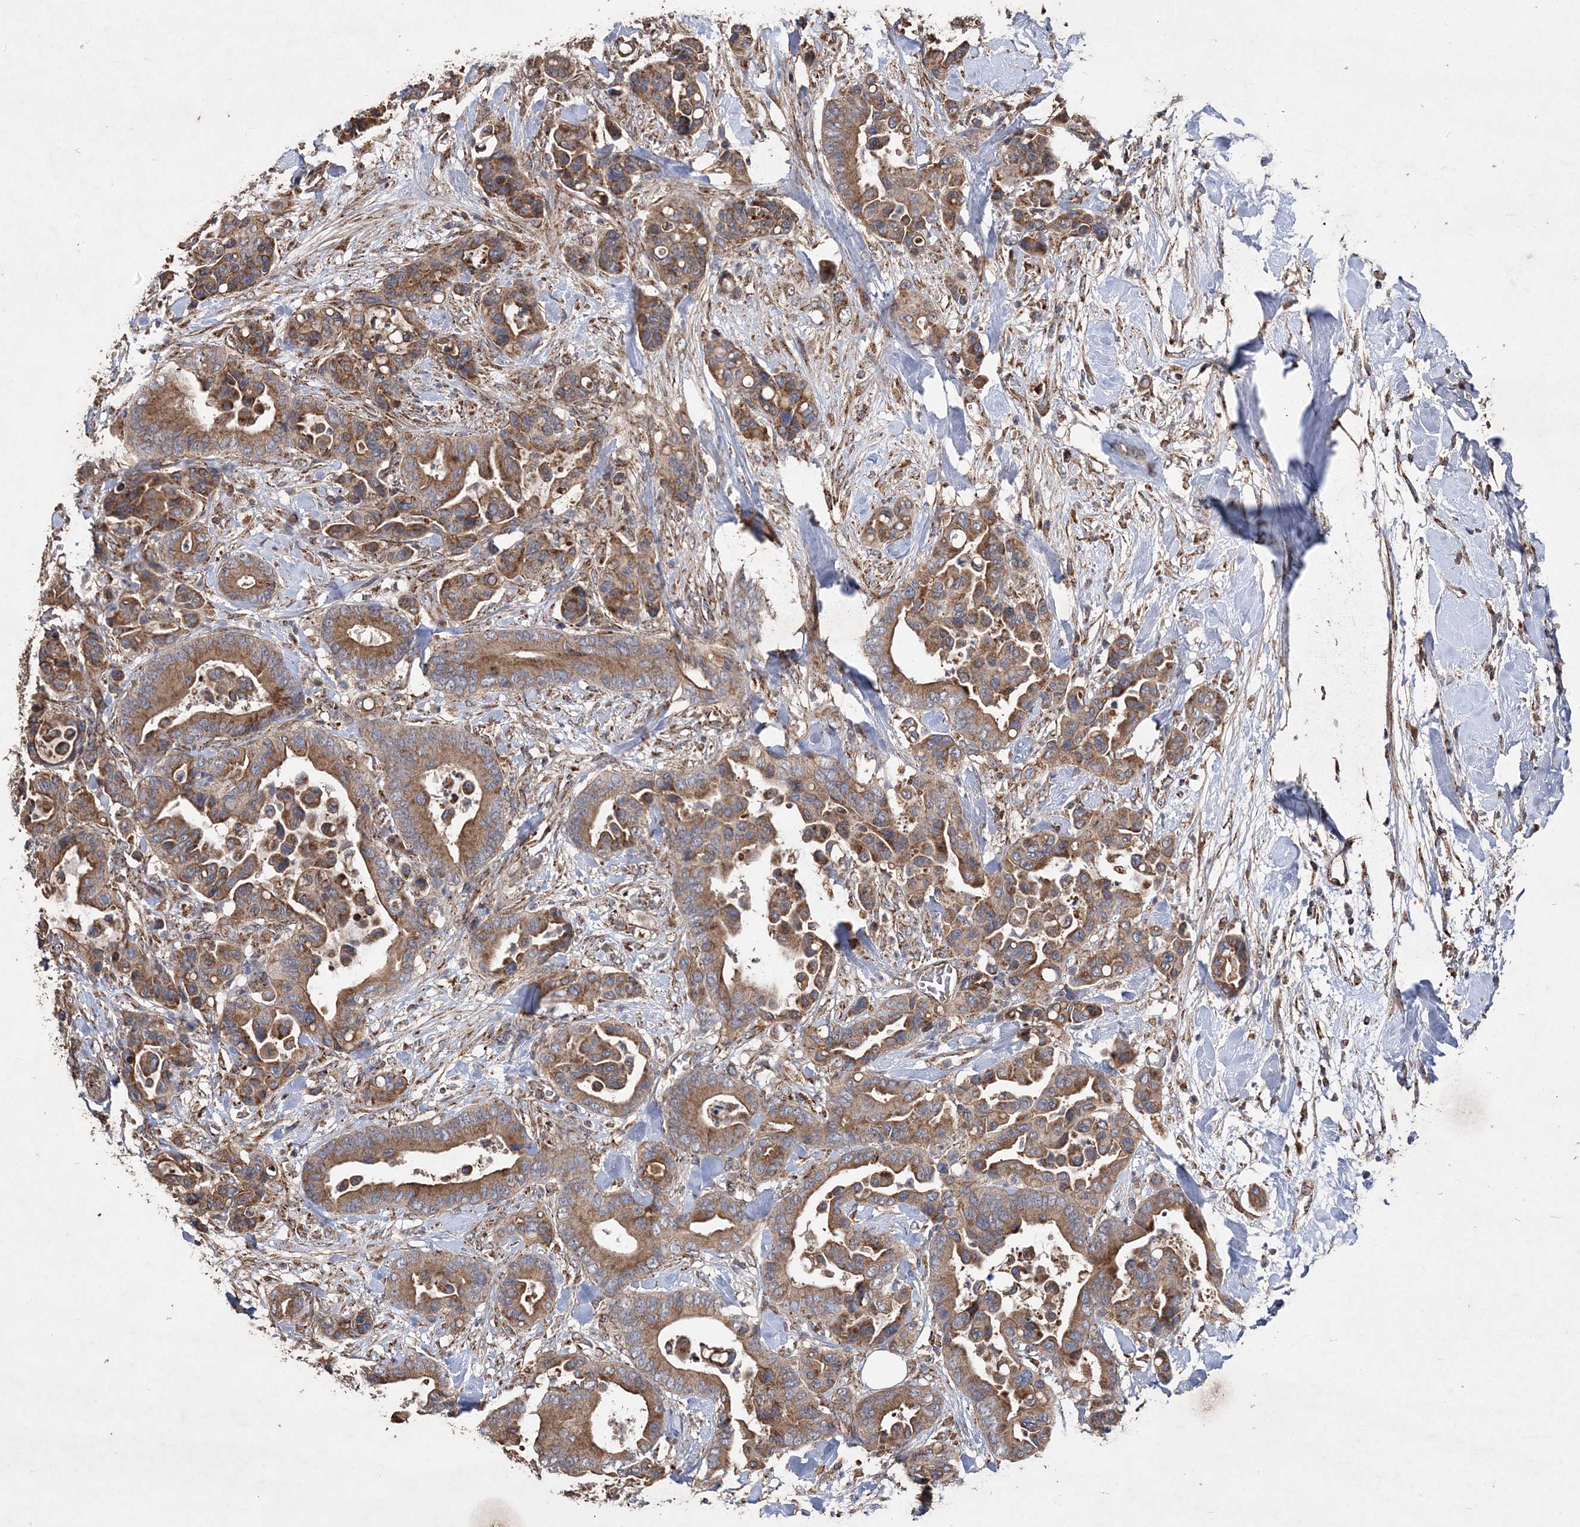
{"staining": {"intensity": "moderate", "quantity": ">75%", "location": "cytoplasmic/membranous"}, "tissue": "colorectal cancer", "cell_type": "Tumor cells", "image_type": "cancer", "snomed": [{"axis": "morphology", "description": "Normal tissue, NOS"}, {"axis": "morphology", "description": "Adenocarcinoma, NOS"}, {"axis": "topography", "description": "Colon"}], "caption": "The immunohistochemical stain shows moderate cytoplasmic/membranous positivity in tumor cells of colorectal cancer (adenocarcinoma) tissue.", "gene": "POC5", "patient": {"sex": "male", "age": 82}}